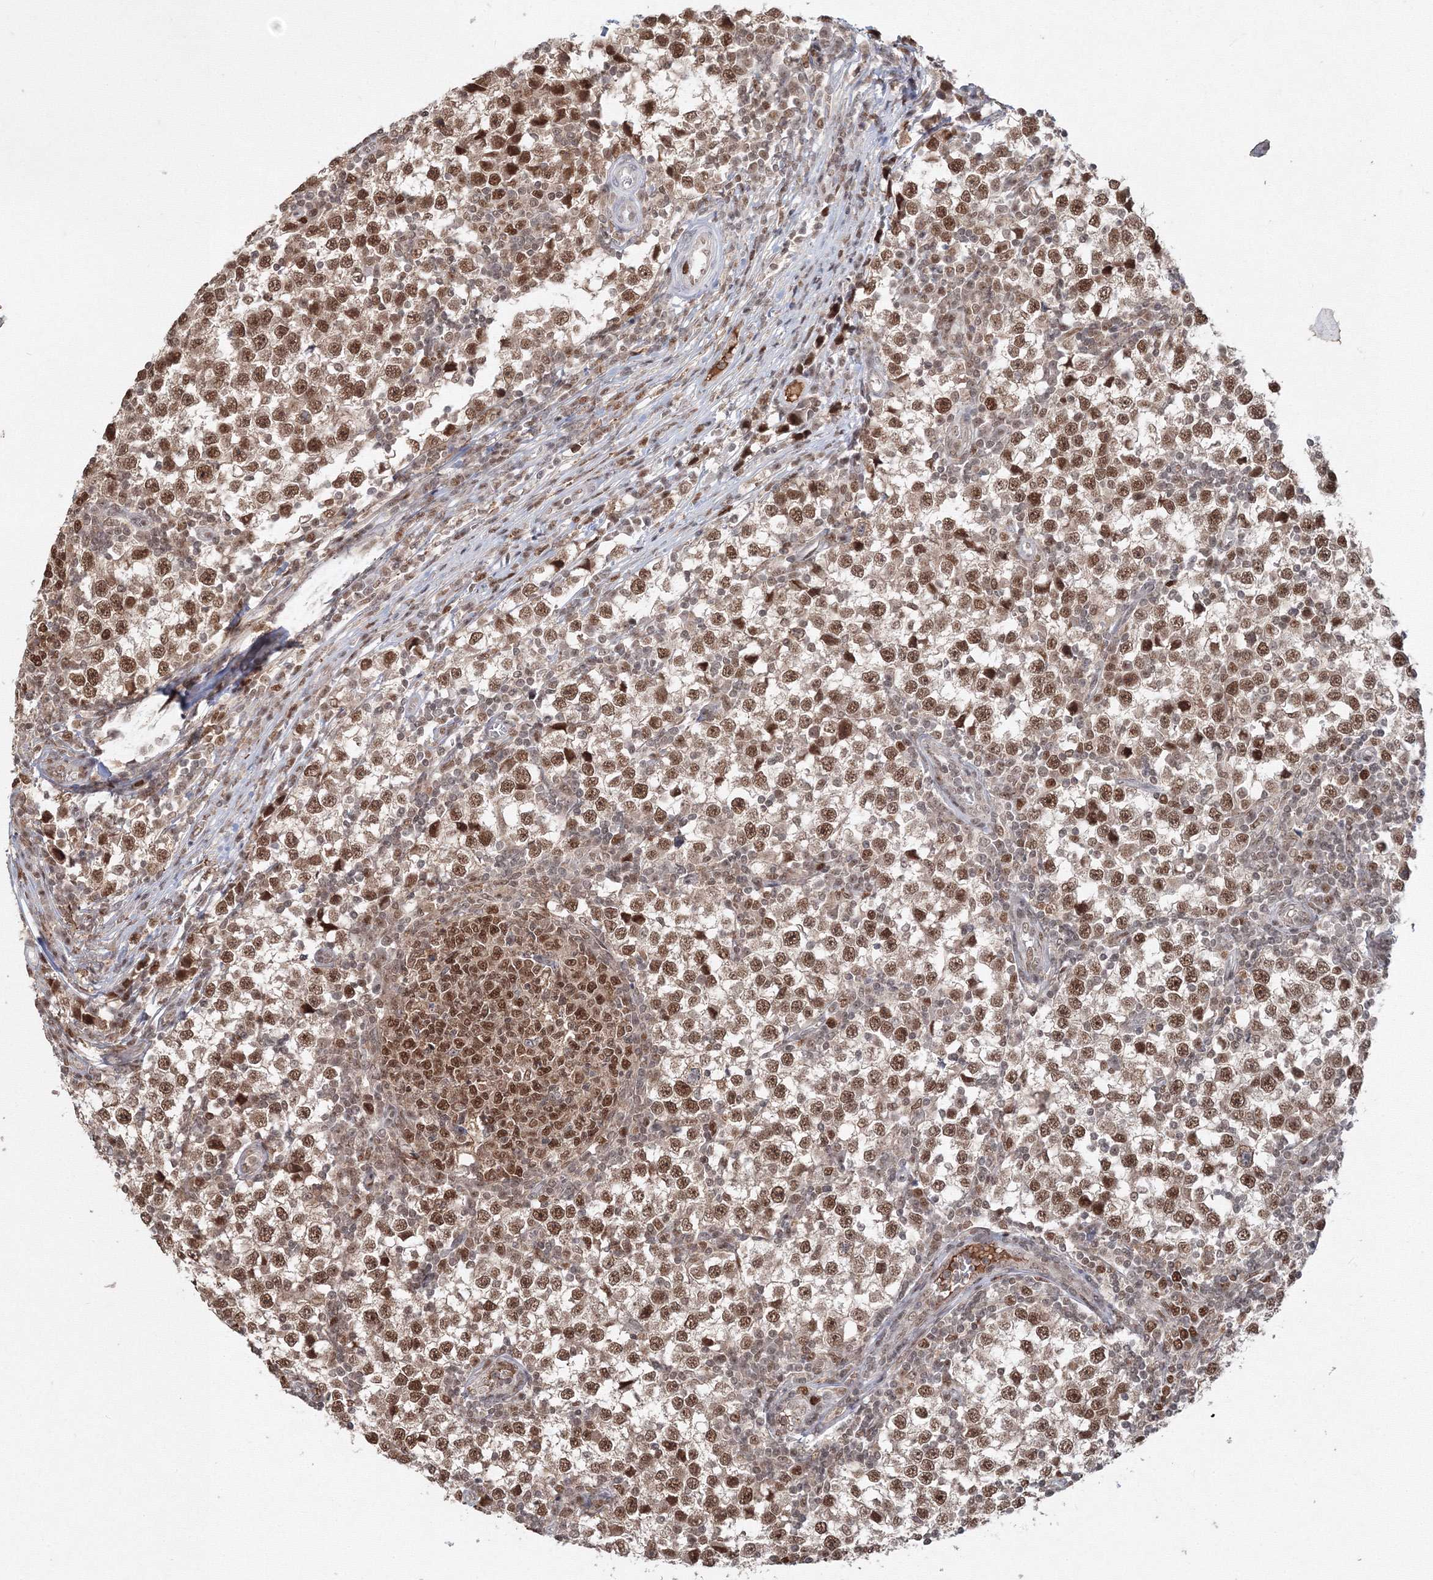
{"staining": {"intensity": "moderate", "quantity": ">75%", "location": "nuclear"}, "tissue": "testis cancer", "cell_type": "Tumor cells", "image_type": "cancer", "snomed": [{"axis": "morphology", "description": "Seminoma, NOS"}, {"axis": "topography", "description": "Testis"}], "caption": "Immunohistochemical staining of testis seminoma exhibits moderate nuclear protein staining in approximately >75% of tumor cells.", "gene": "IWS1", "patient": {"sex": "male", "age": 65}}